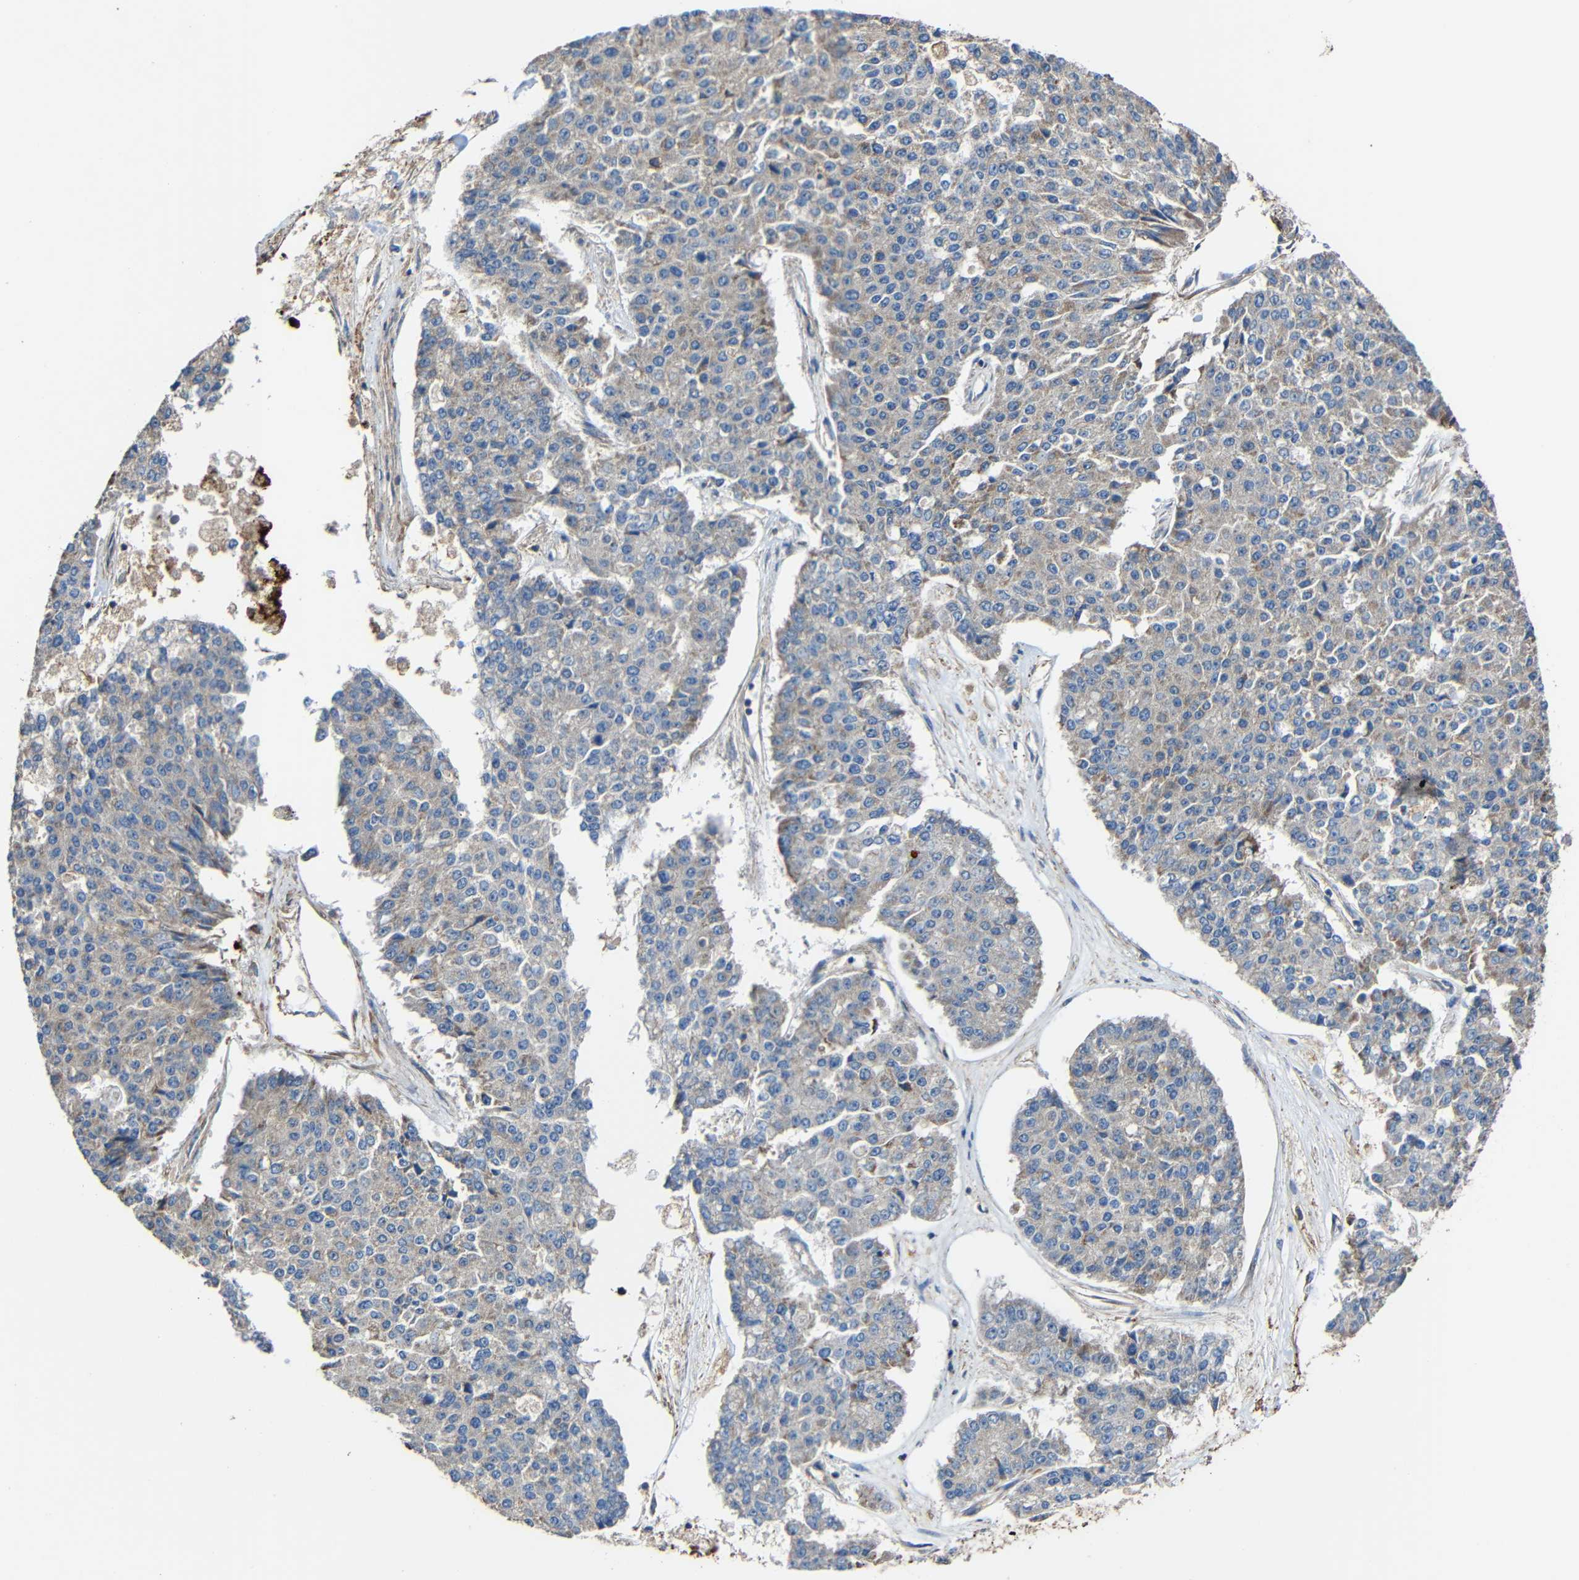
{"staining": {"intensity": "weak", "quantity": "<25%", "location": "cytoplasmic/membranous"}, "tissue": "pancreatic cancer", "cell_type": "Tumor cells", "image_type": "cancer", "snomed": [{"axis": "morphology", "description": "Adenocarcinoma, NOS"}, {"axis": "topography", "description": "Pancreas"}], "caption": "This is an immunohistochemistry (IHC) histopathology image of human adenocarcinoma (pancreatic). There is no staining in tumor cells.", "gene": "RHOT2", "patient": {"sex": "male", "age": 50}}